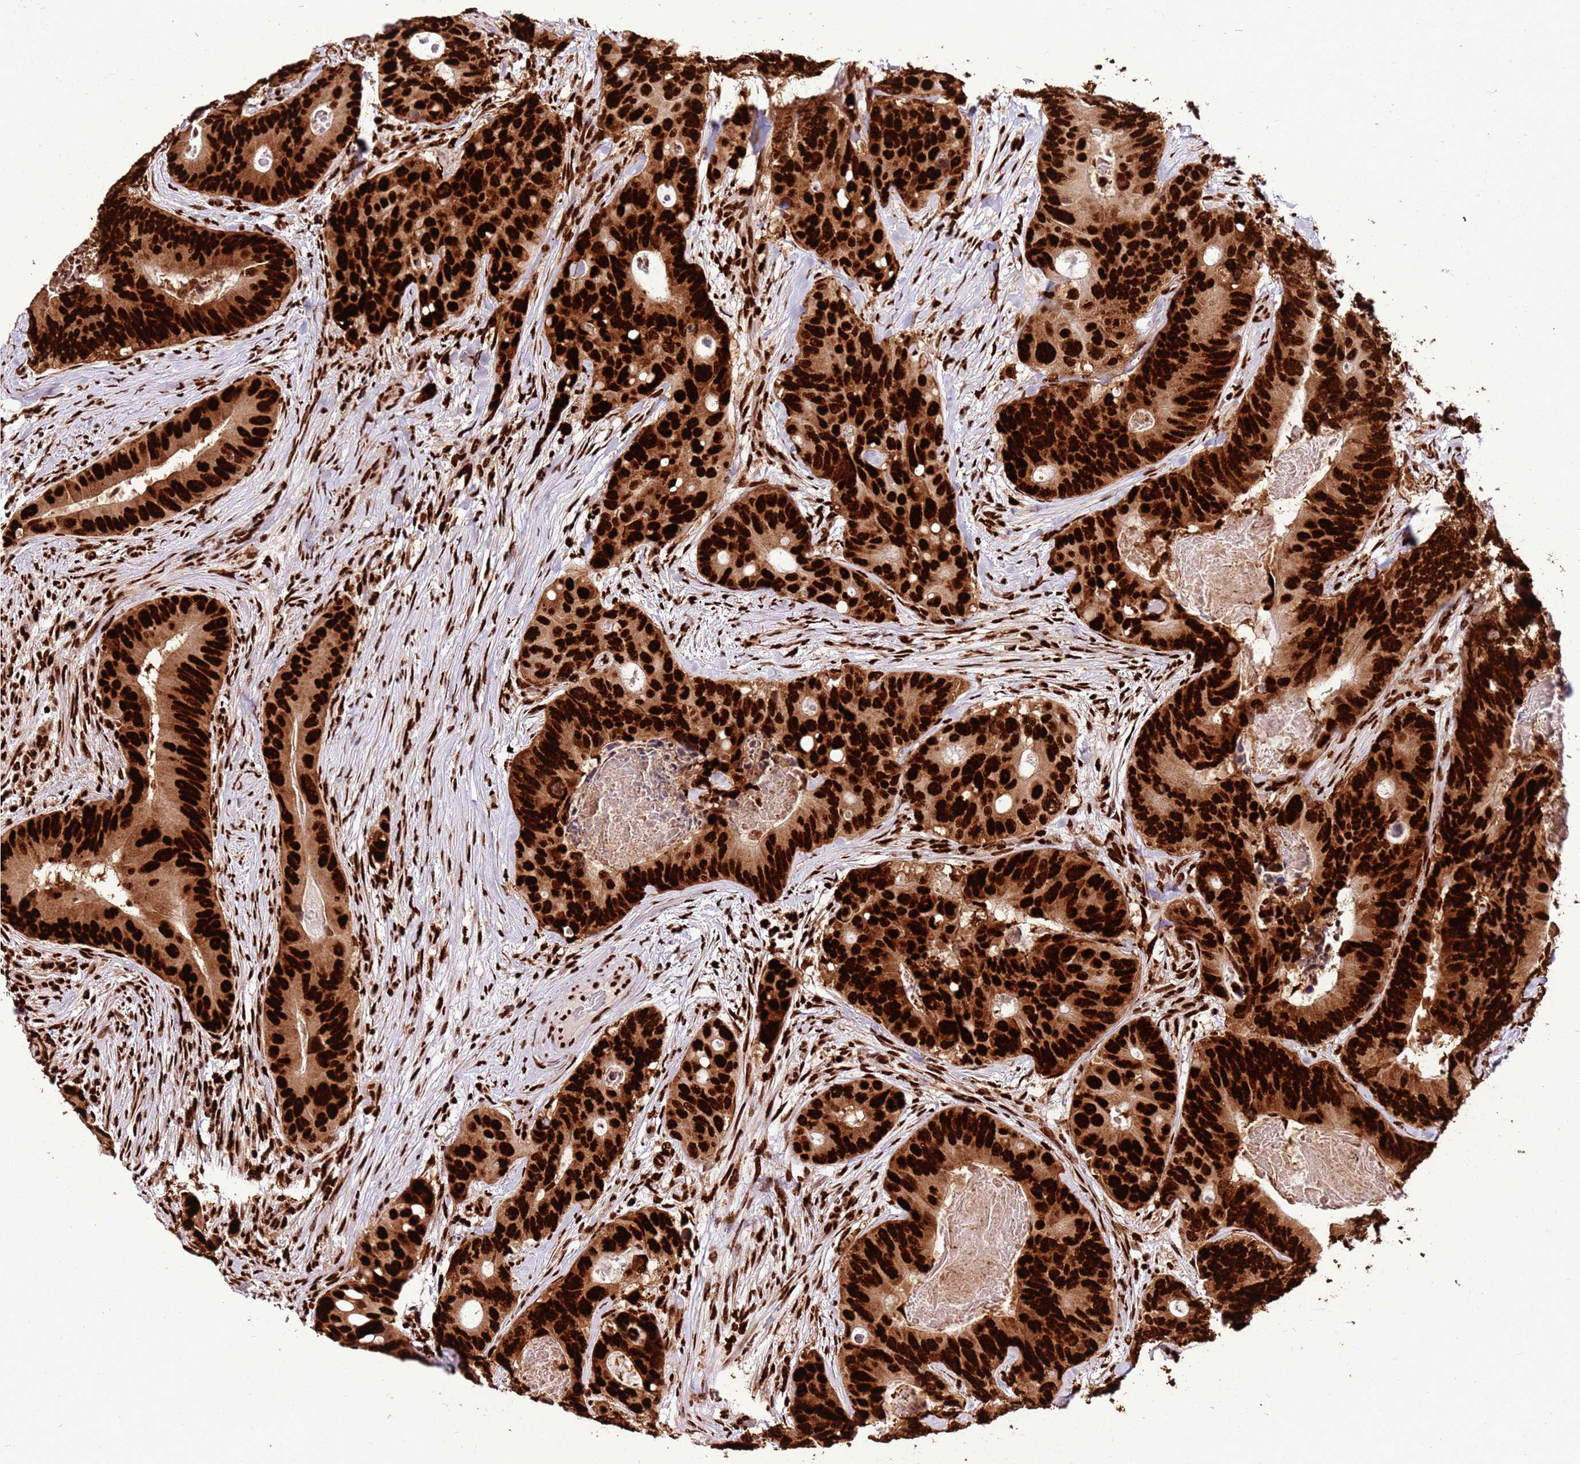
{"staining": {"intensity": "strong", "quantity": ">75%", "location": "nuclear"}, "tissue": "colorectal cancer", "cell_type": "Tumor cells", "image_type": "cancer", "snomed": [{"axis": "morphology", "description": "Adenocarcinoma, NOS"}, {"axis": "topography", "description": "Colon"}], "caption": "This photomicrograph exhibits IHC staining of colorectal adenocarcinoma, with high strong nuclear staining in about >75% of tumor cells.", "gene": "HNRNPAB", "patient": {"sex": "male", "age": 84}}